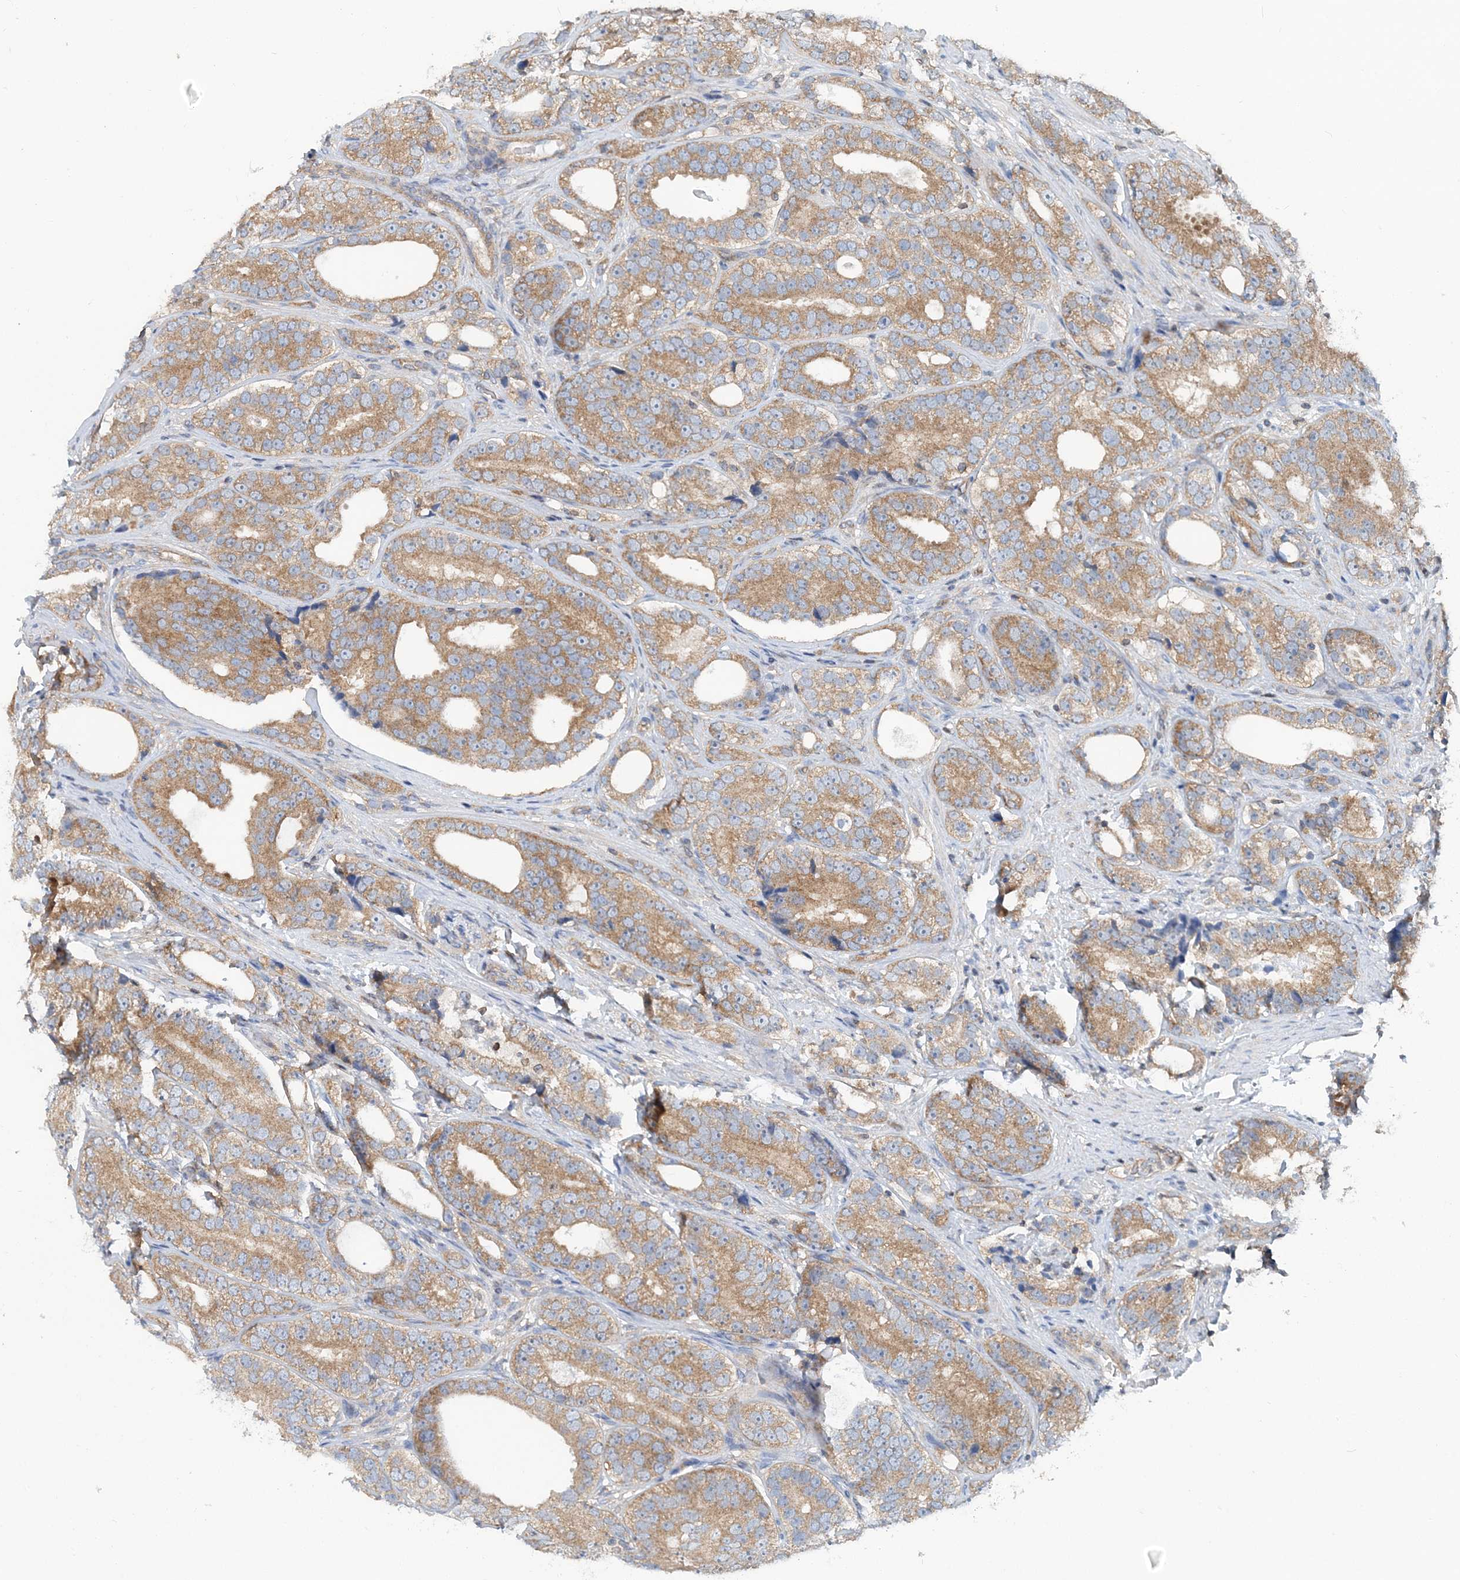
{"staining": {"intensity": "moderate", "quantity": ">75%", "location": "cytoplasmic/membranous"}, "tissue": "prostate cancer", "cell_type": "Tumor cells", "image_type": "cancer", "snomed": [{"axis": "morphology", "description": "Adenocarcinoma, High grade"}, {"axis": "topography", "description": "Prostate"}], "caption": "Immunohistochemical staining of human prostate cancer exhibits moderate cytoplasmic/membranous protein expression in approximately >75% of tumor cells.", "gene": "MOB4", "patient": {"sex": "male", "age": 56}}